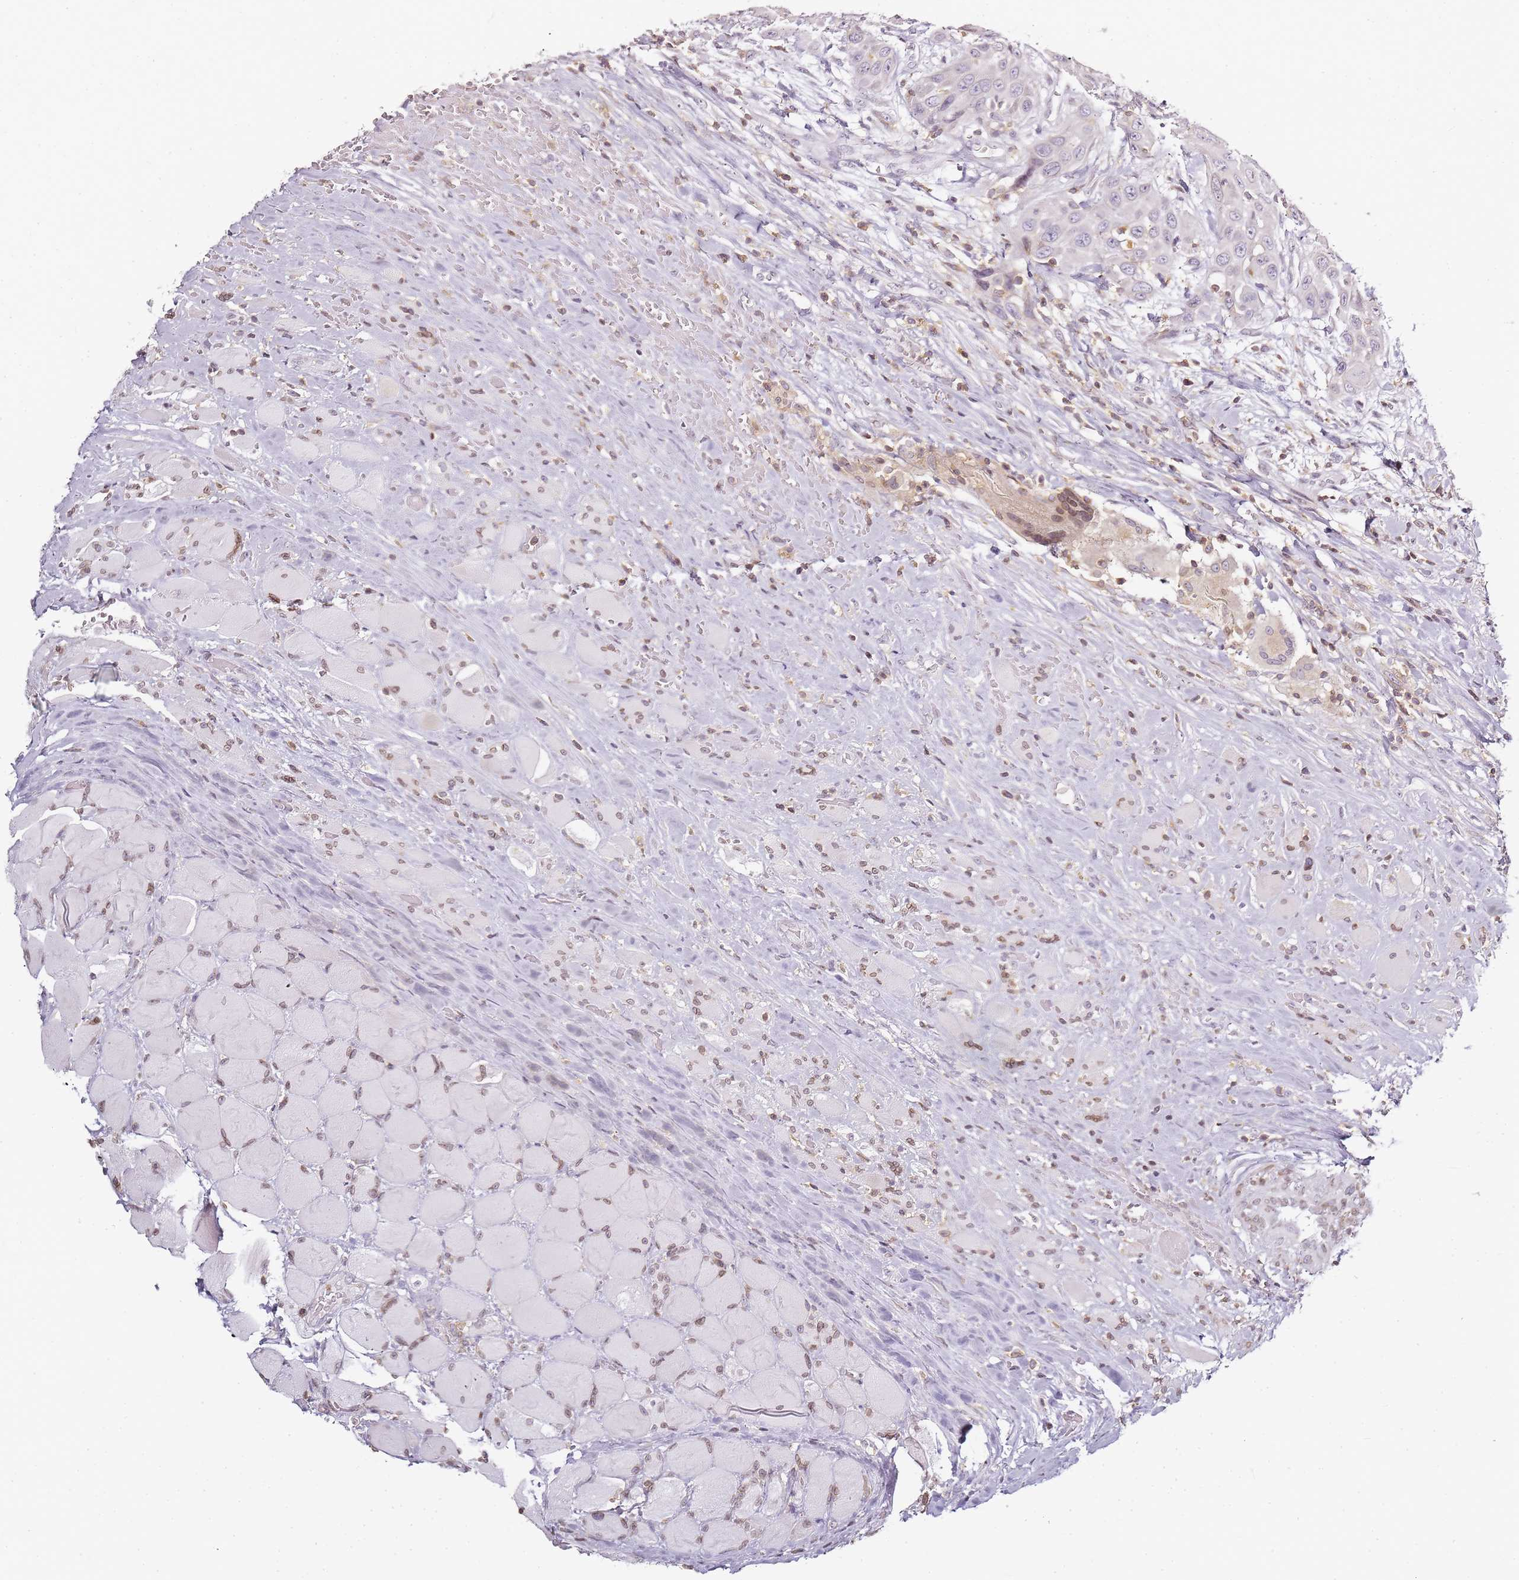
{"staining": {"intensity": "negative", "quantity": "none", "location": "none"}, "tissue": "head and neck cancer", "cell_type": "Tumor cells", "image_type": "cancer", "snomed": [{"axis": "morphology", "description": "Squamous cell carcinoma, NOS"}, {"axis": "topography", "description": "Head-Neck"}], "caption": "A photomicrograph of human head and neck cancer is negative for staining in tumor cells.", "gene": "JAKMIP1", "patient": {"sex": "male", "age": 81}}